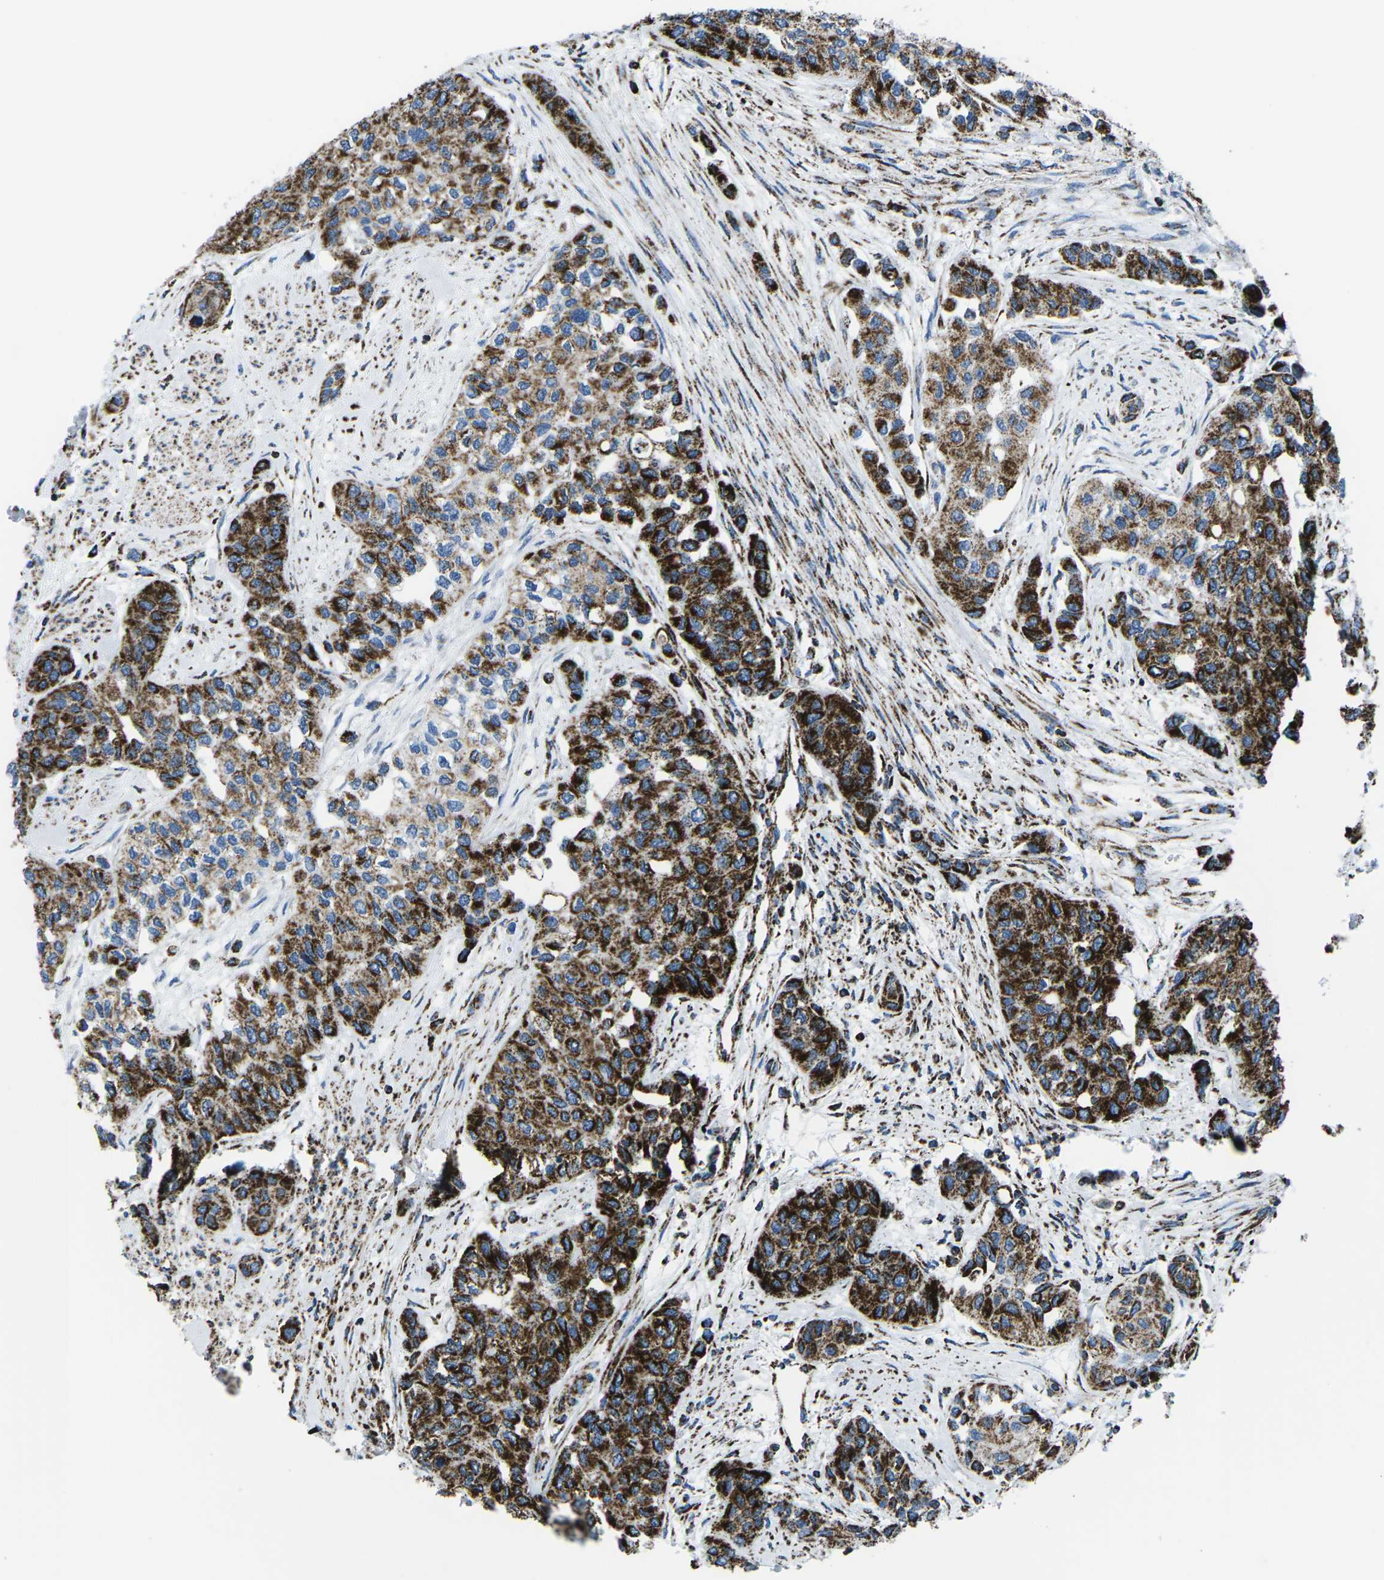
{"staining": {"intensity": "strong", "quantity": ">75%", "location": "cytoplasmic/membranous"}, "tissue": "urothelial cancer", "cell_type": "Tumor cells", "image_type": "cancer", "snomed": [{"axis": "morphology", "description": "Urothelial carcinoma, High grade"}, {"axis": "topography", "description": "Urinary bladder"}], "caption": "Immunohistochemistry (IHC) staining of high-grade urothelial carcinoma, which demonstrates high levels of strong cytoplasmic/membranous expression in about >75% of tumor cells indicating strong cytoplasmic/membranous protein expression. The staining was performed using DAB (3,3'-diaminobenzidine) (brown) for protein detection and nuclei were counterstained in hematoxylin (blue).", "gene": "MT-CO2", "patient": {"sex": "female", "age": 56}}